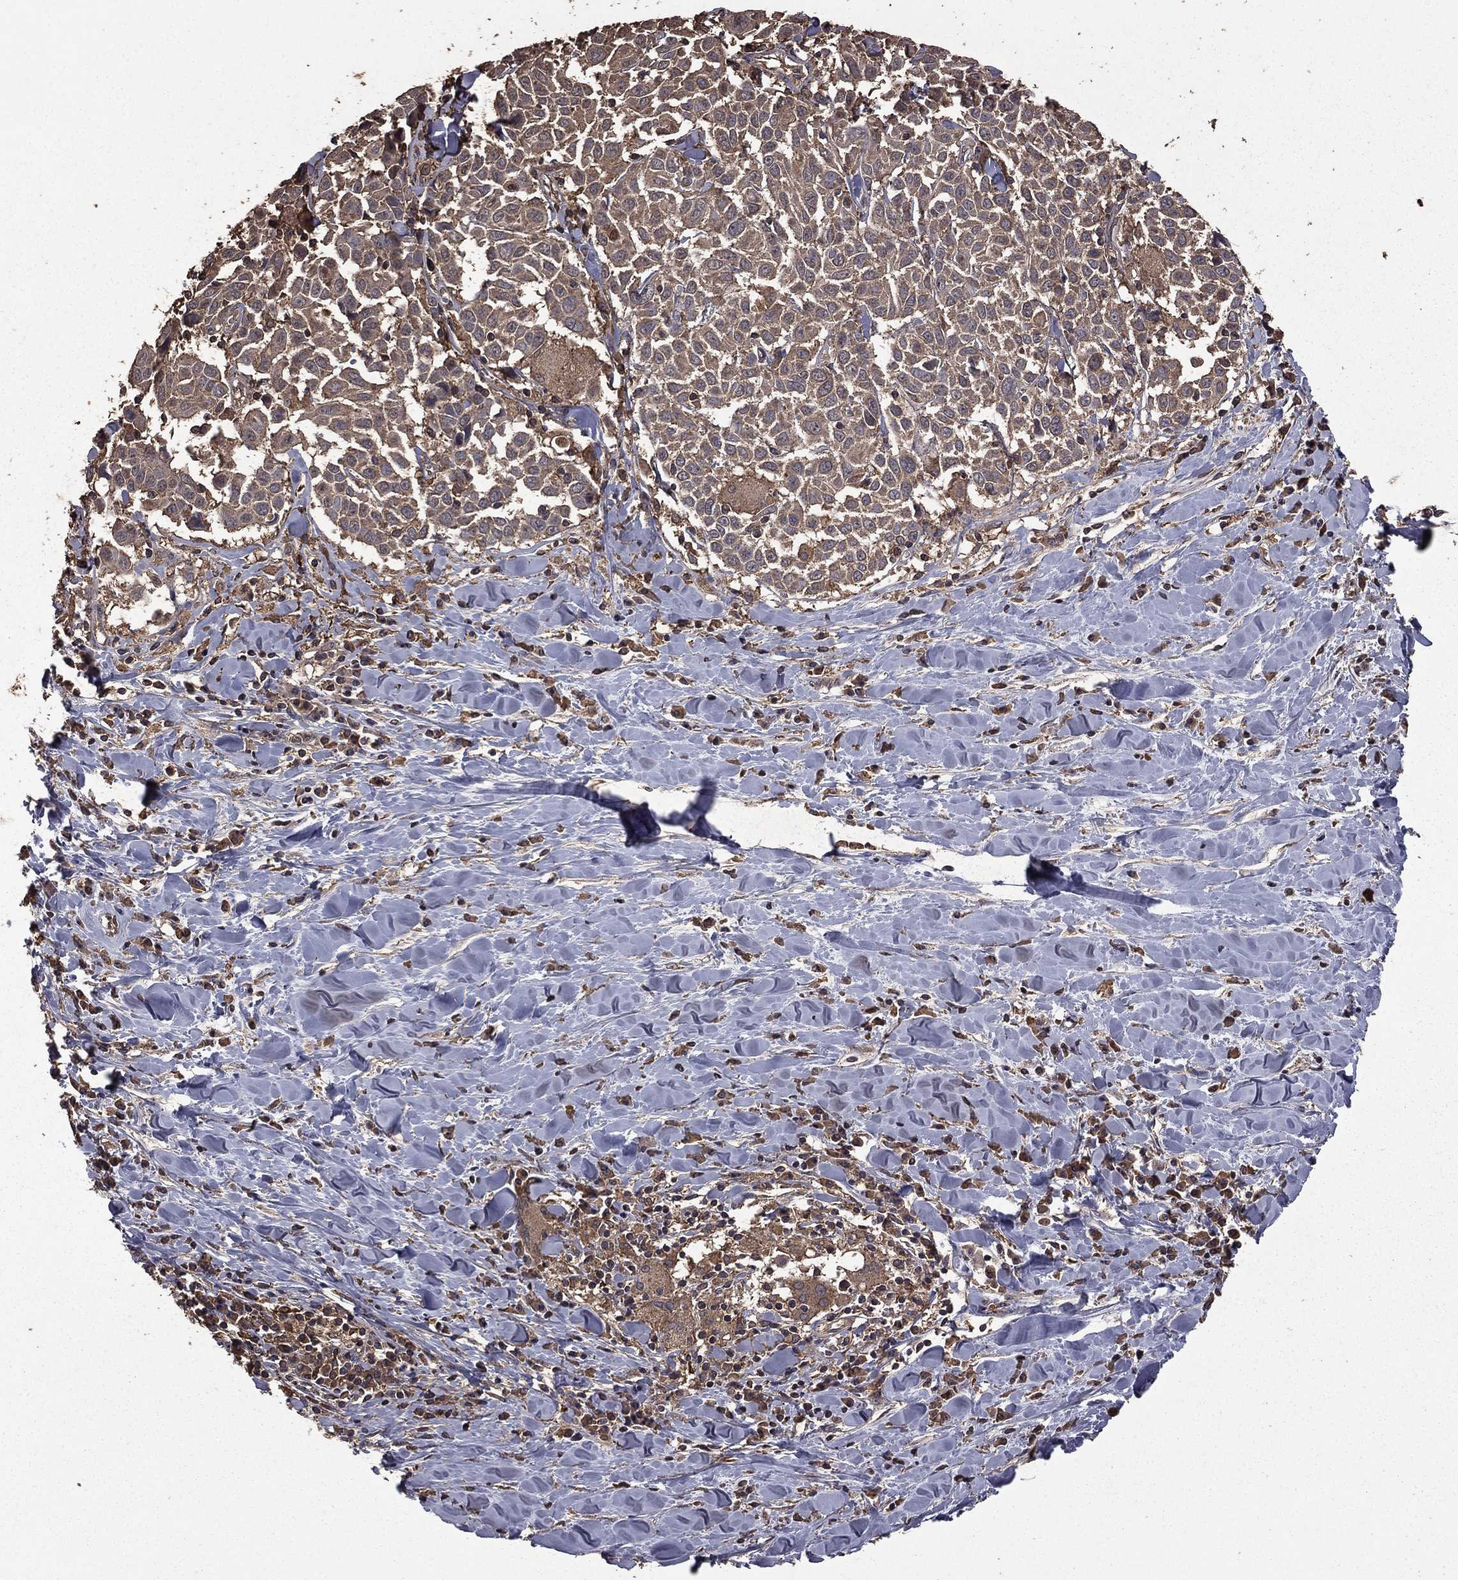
{"staining": {"intensity": "weak", "quantity": "25%-75%", "location": "cytoplasmic/membranous"}, "tissue": "lung cancer", "cell_type": "Tumor cells", "image_type": "cancer", "snomed": [{"axis": "morphology", "description": "Squamous cell carcinoma, NOS"}, {"axis": "topography", "description": "Lung"}], "caption": "Squamous cell carcinoma (lung) was stained to show a protein in brown. There is low levels of weak cytoplasmic/membranous expression in approximately 25%-75% of tumor cells.", "gene": "BIRC6", "patient": {"sex": "male", "age": 57}}